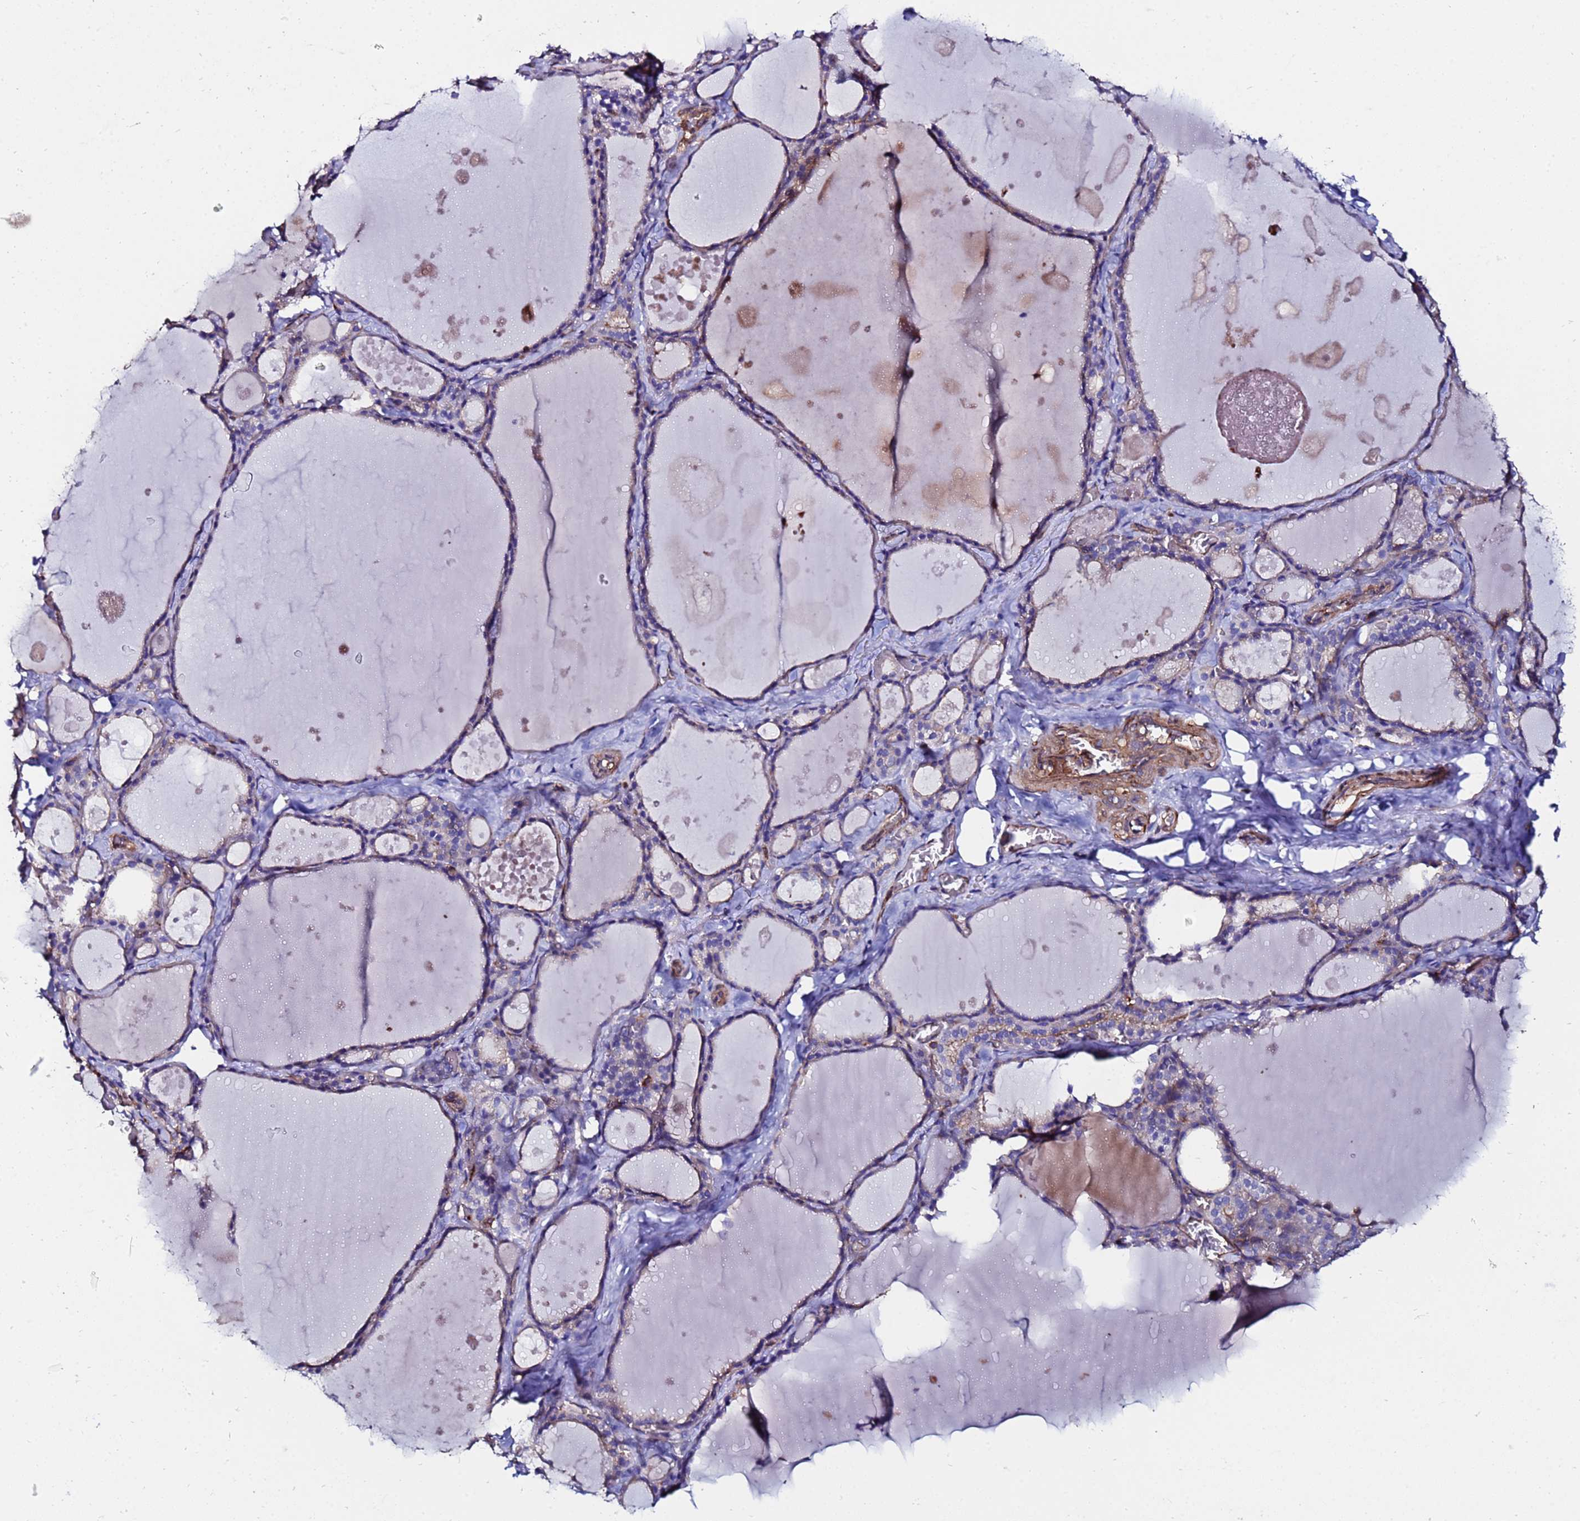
{"staining": {"intensity": "negative", "quantity": "none", "location": "none"}, "tissue": "thyroid gland", "cell_type": "Glandular cells", "image_type": "normal", "snomed": [{"axis": "morphology", "description": "Normal tissue, NOS"}, {"axis": "topography", "description": "Thyroid gland"}], "caption": "Micrograph shows no significant protein expression in glandular cells of unremarkable thyroid gland. The staining is performed using DAB (3,3'-diaminobenzidine) brown chromogen with nuclei counter-stained in using hematoxylin.", "gene": "POTEE", "patient": {"sex": "male", "age": 56}}